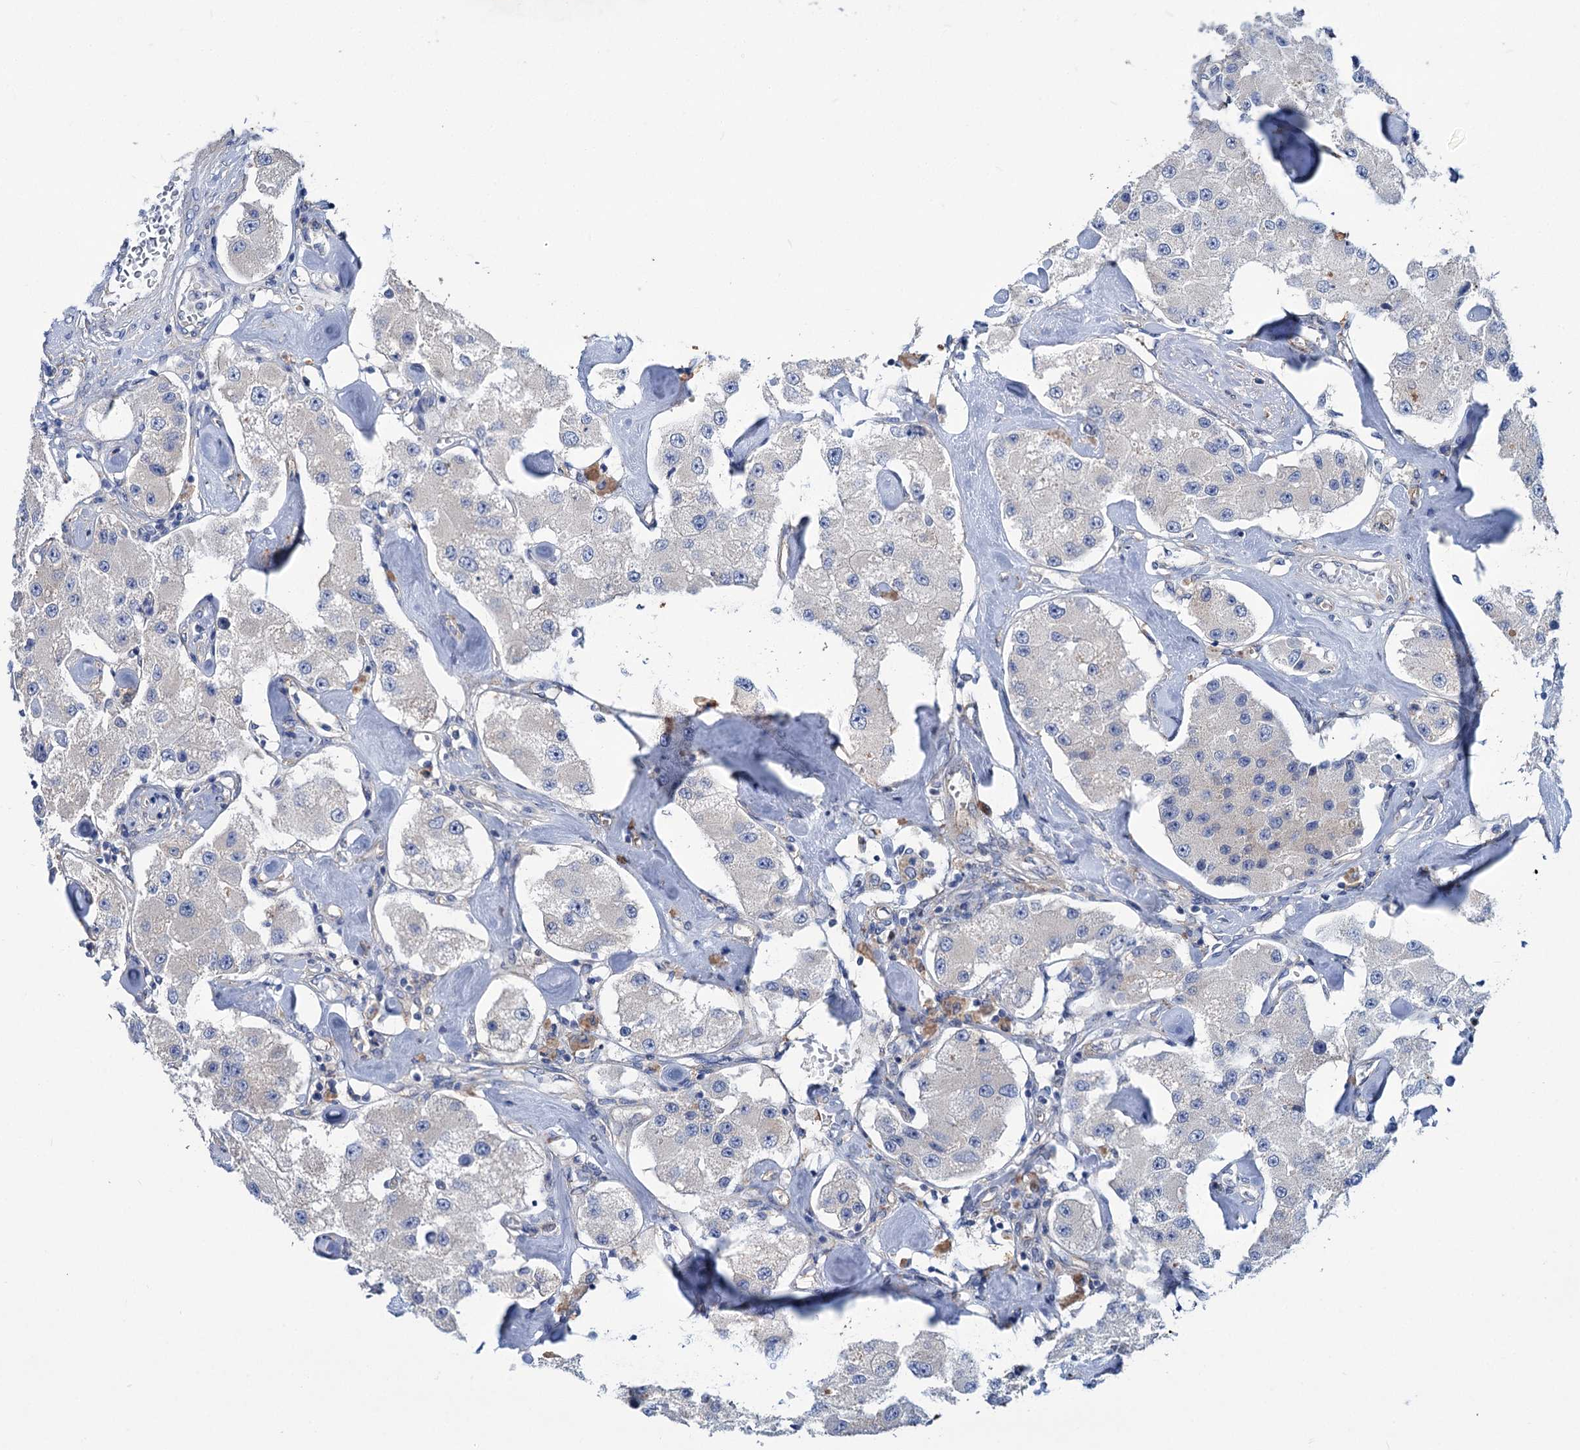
{"staining": {"intensity": "negative", "quantity": "none", "location": "none"}, "tissue": "carcinoid", "cell_type": "Tumor cells", "image_type": "cancer", "snomed": [{"axis": "morphology", "description": "Carcinoid, malignant, NOS"}, {"axis": "topography", "description": "Pancreas"}], "caption": "Carcinoid was stained to show a protein in brown. There is no significant positivity in tumor cells. The staining is performed using DAB (3,3'-diaminobenzidine) brown chromogen with nuclei counter-stained in using hematoxylin.", "gene": "TRIM55", "patient": {"sex": "male", "age": 41}}